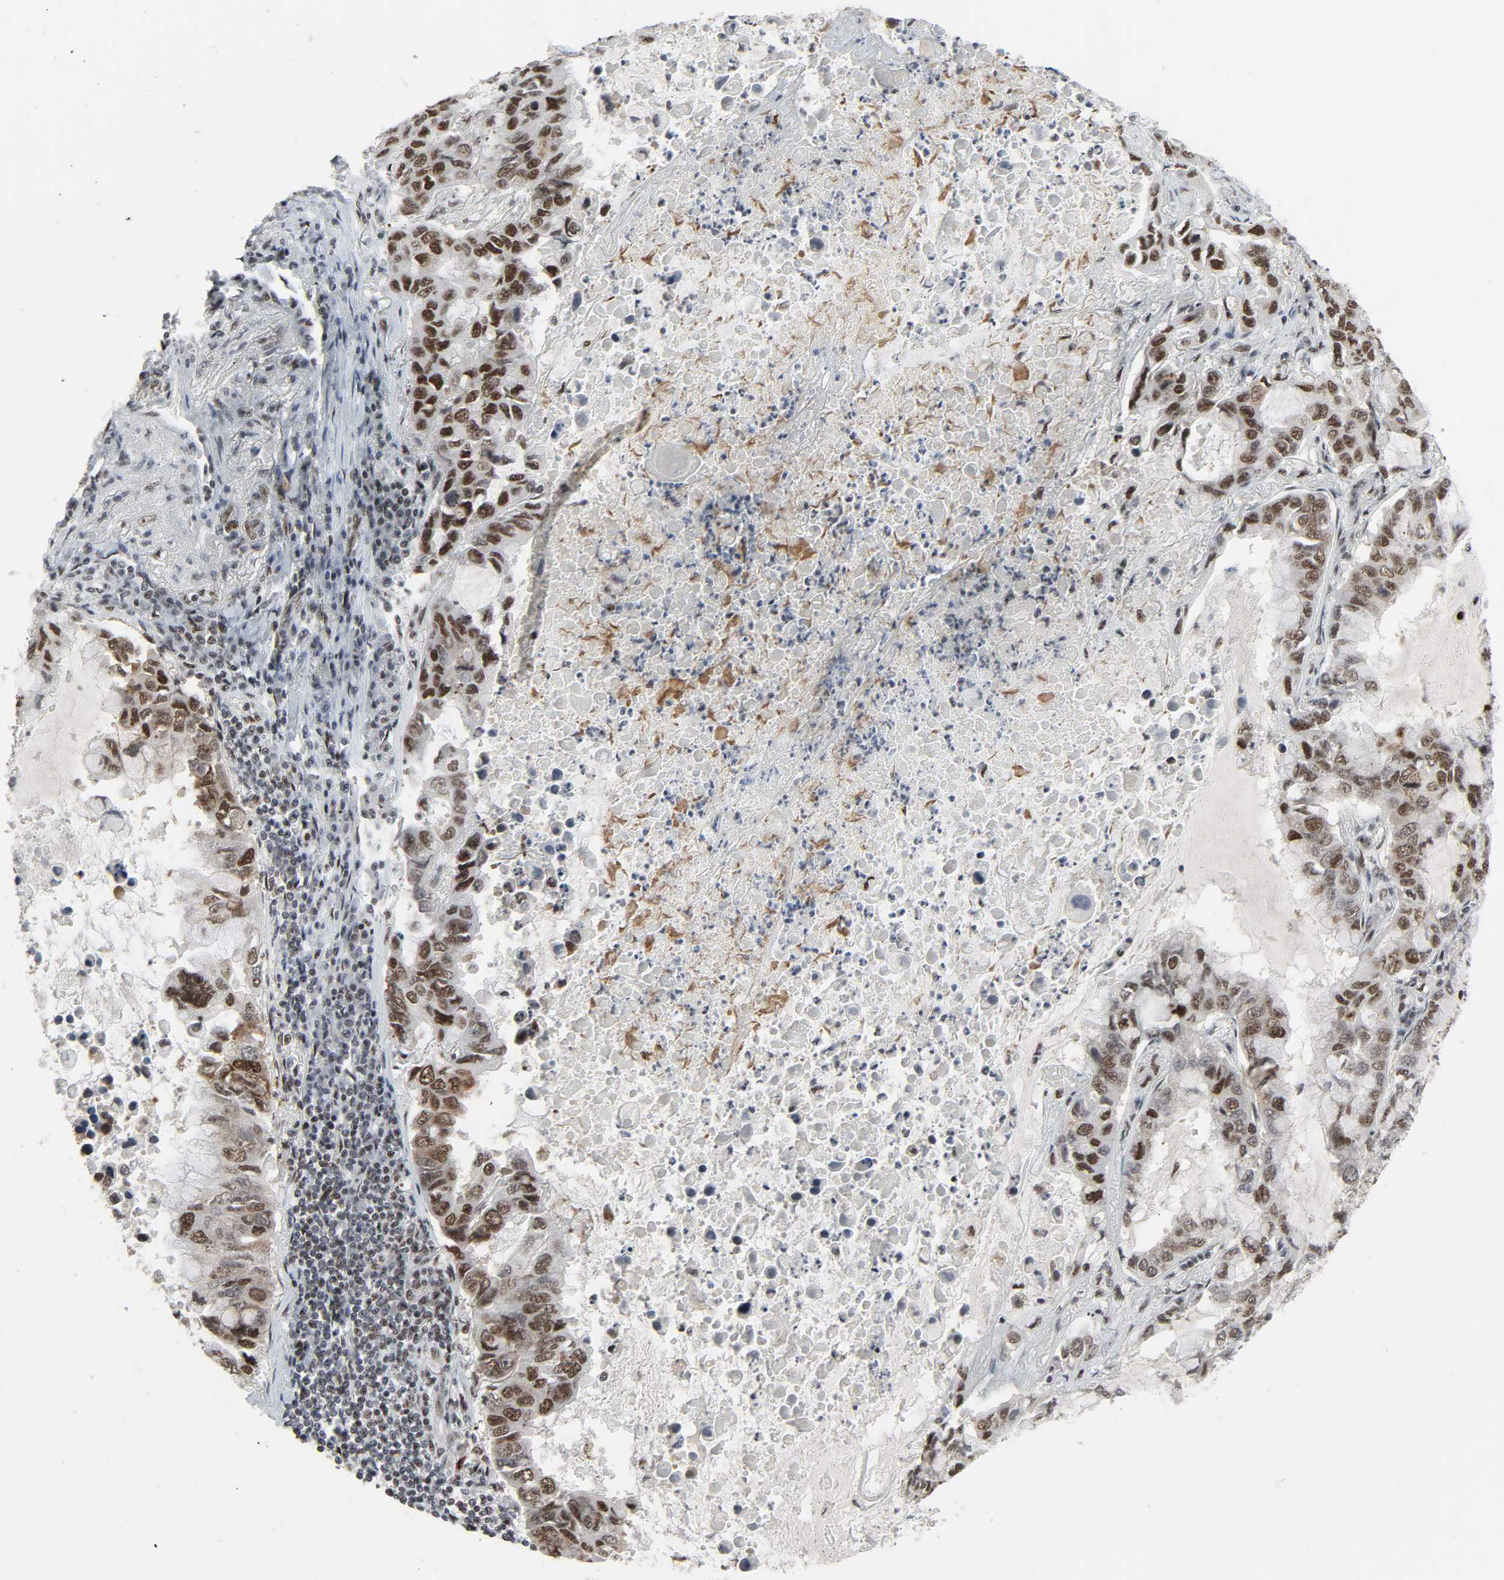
{"staining": {"intensity": "strong", "quantity": ">75%", "location": "nuclear"}, "tissue": "lung cancer", "cell_type": "Tumor cells", "image_type": "cancer", "snomed": [{"axis": "morphology", "description": "Adenocarcinoma, NOS"}, {"axis": "topography", "description": "Lung"}], "caption": "Protein staining of lung cancer (adenocarcinoma) tissue exhibits strong nuclear positivity in about >75% of tumor cells.", "gene": "CDK7", "patient": {"sex": "male", "age": 64}}